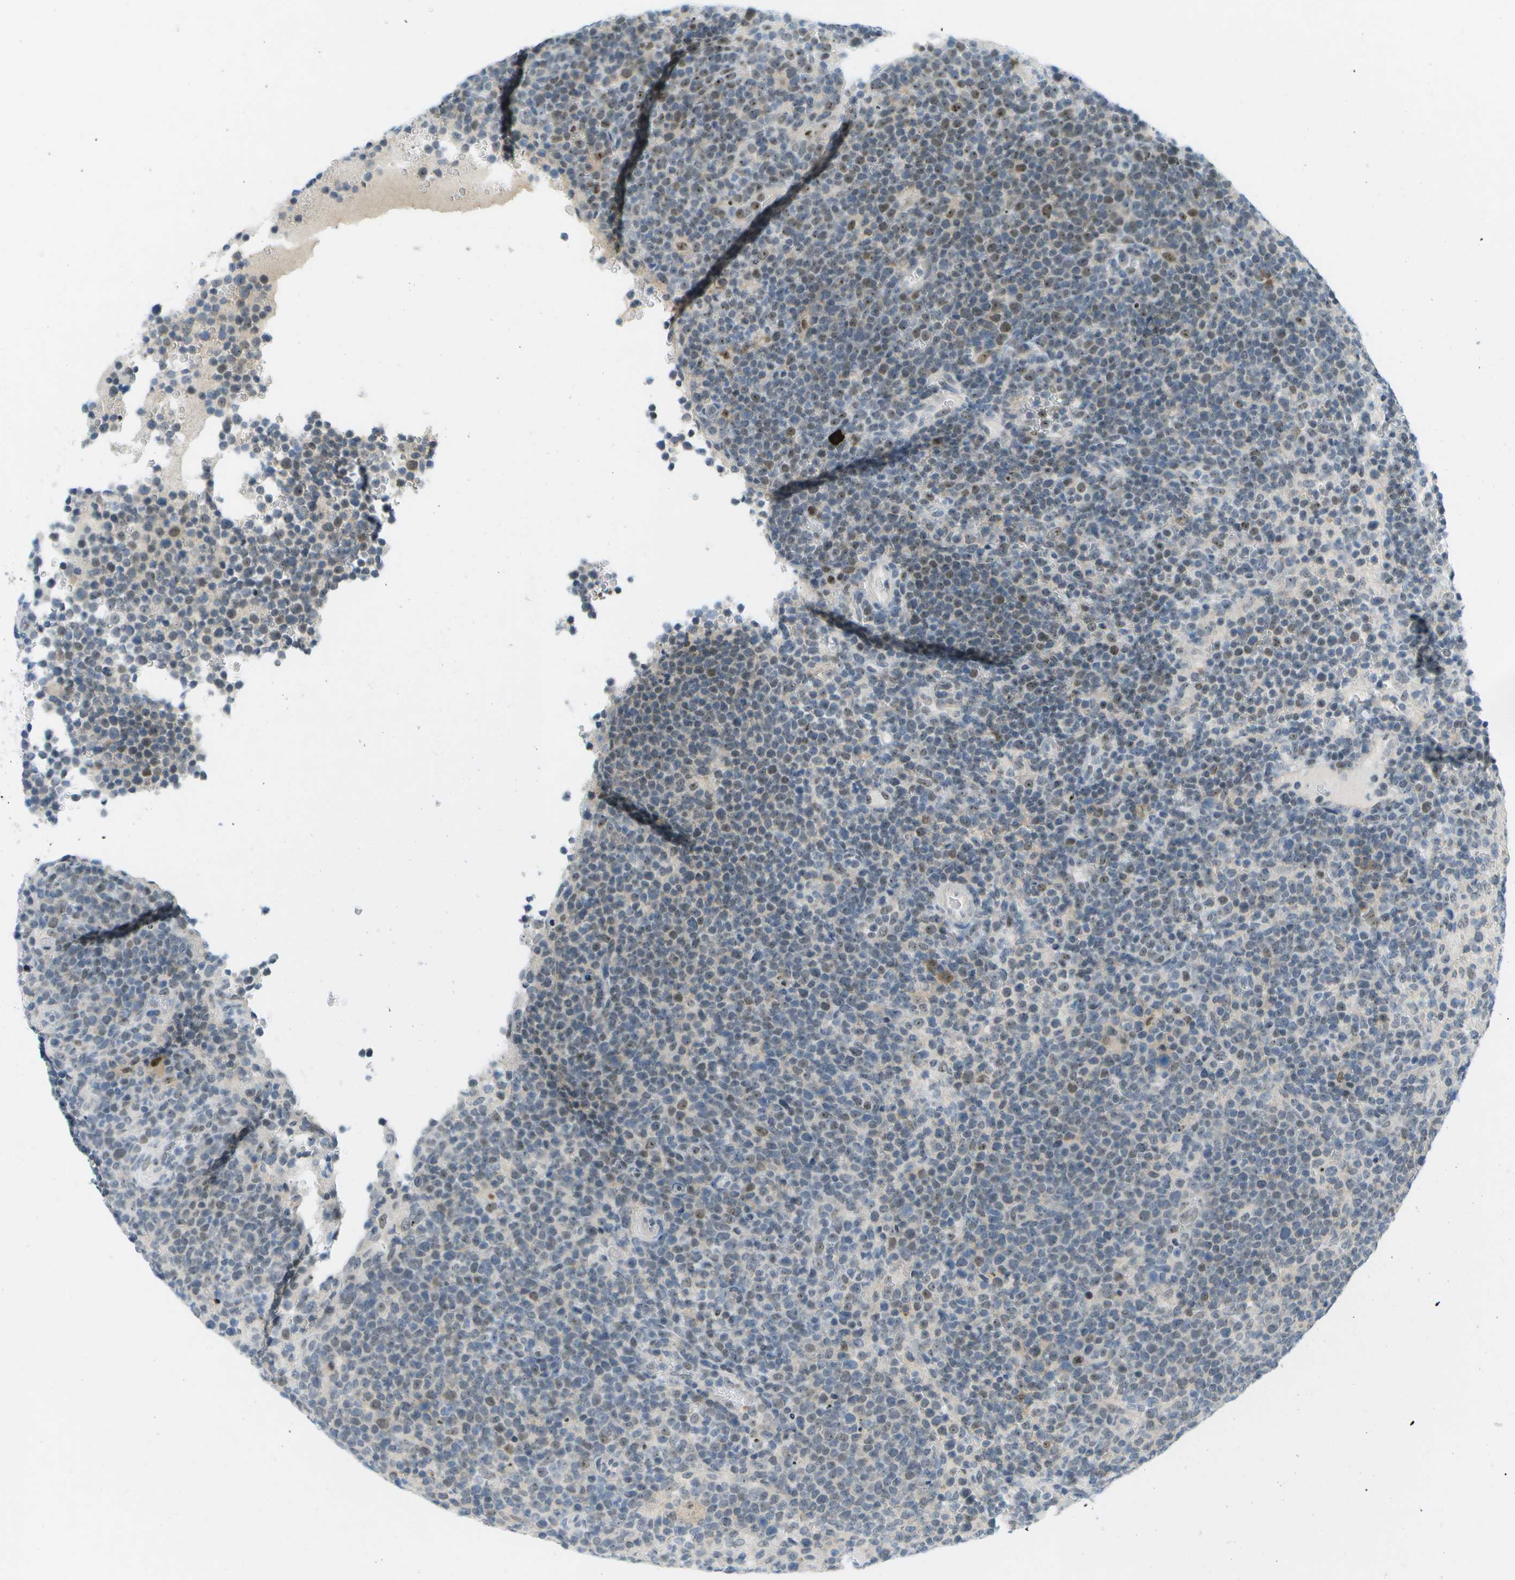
{"staining": {"intensity": "weak", "quantity": "<25%", "location": "nuclear"}, "tissue": "lymphoma", "cell_type": "Tumor cells", "image_type": "cancer", "snomed": [{"axis": "morphology", "description": "Malignant lymphoma, non-Hodgkin's type, High grade"}, {"axis": "topography", "description": "Lymph node"}], "caption": "Lymphoma stained for a protein using IHC demonstrates no expression tumor cells.", "gene": "PITHD1", "patient": {"sex": "male", "age": 61}}